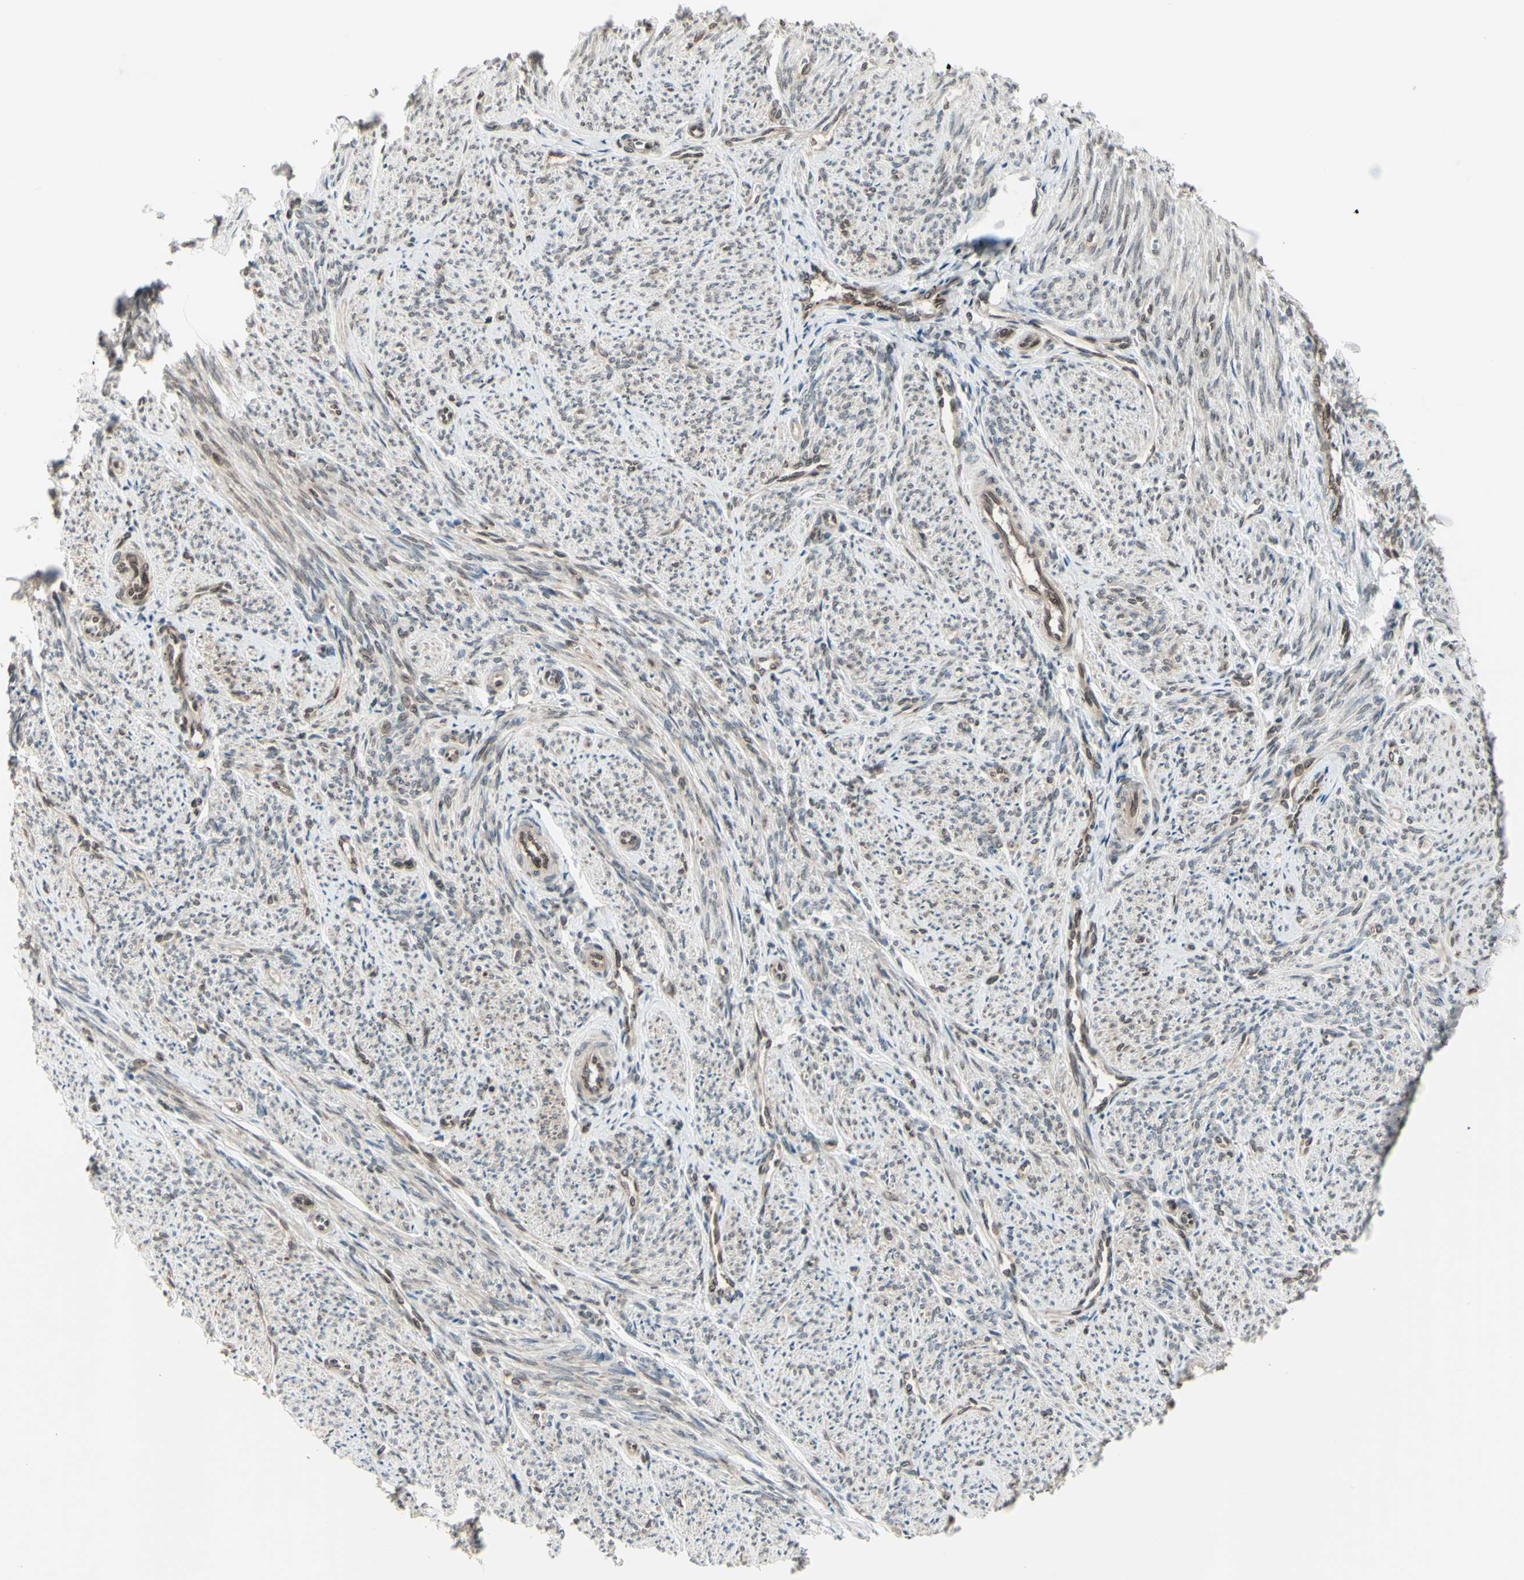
{"staining": {"intensity": "weak", "quantity": "<25%", "location": "cytoplasmic/membranous"}, "tissue": "smooth muscle", "cell_type": "Smooth muscle cells", "image_type": "normal", "snomed": [{"axis": "morphology", "description": "Normal tissue, NOS"}, {"axis": "topography", "description": "Smooth muscle"}], "caption": "Immunohistochemistry of benign smooth muscle reveals no expression in smooth muscle cells. Nuclei are stained in blue.", "gene": "MLF2", "patient": {"sex": "female", "age": 65}}